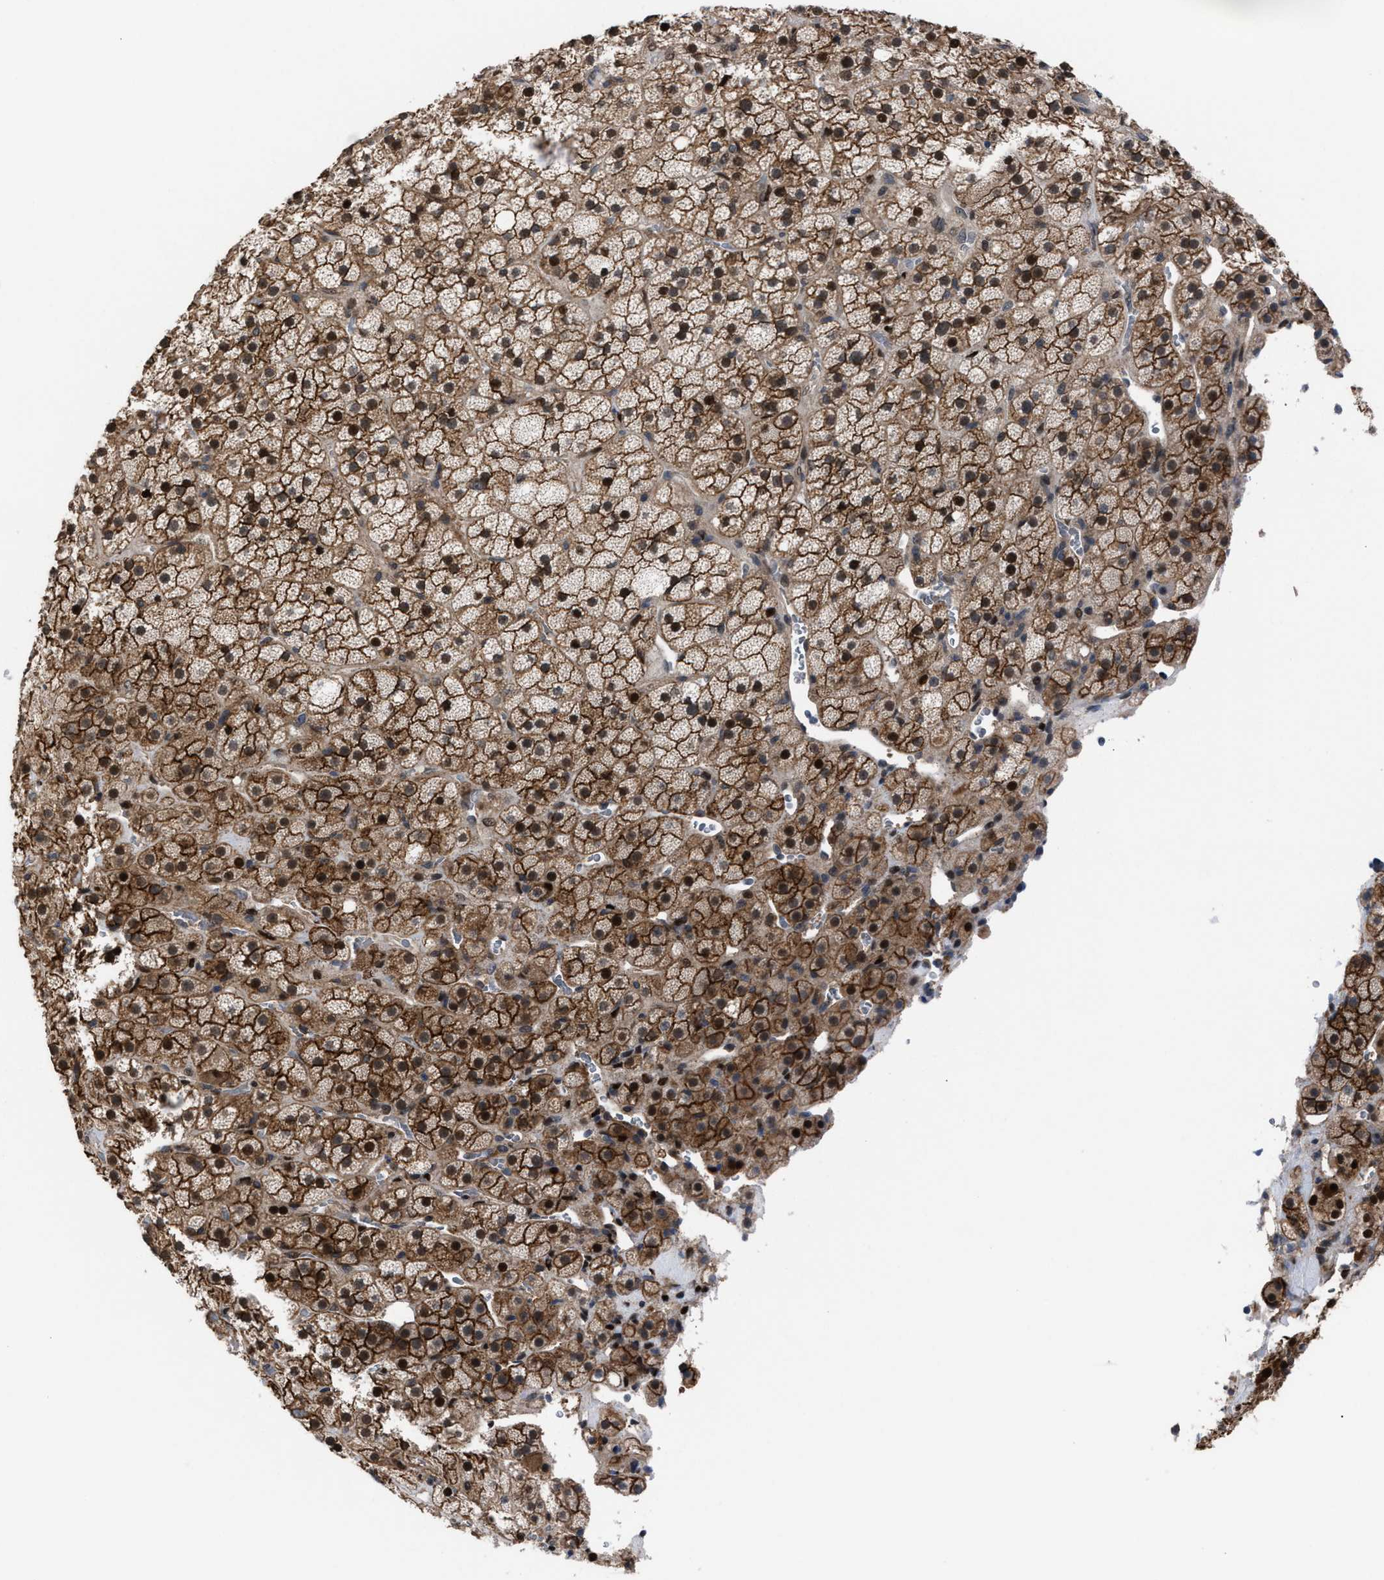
{"staining": {"intensity": "moderate", "quantity": ">75%", "location": "cytoplasmic/membranous,nuclear"}, "tissue": "adrenal gland", "cell_type": "Glandular cells", "image_type": "normal", "snomed": [{"axis": "morphology", "description": "Normal tissue, NOS"}, {"axis": "topography", "description": "Adrenal gland"}], "caption": "A high-resolution image shows immunohistochemistry (IHC) staining of benign adrenal gland, which exhibits moderate cytoplasmic/membranous,nuclear staining in approximately >75% of glandular cells.", "gene": "TP53BP2", "patient": {"sex": "male", "age": 57}}